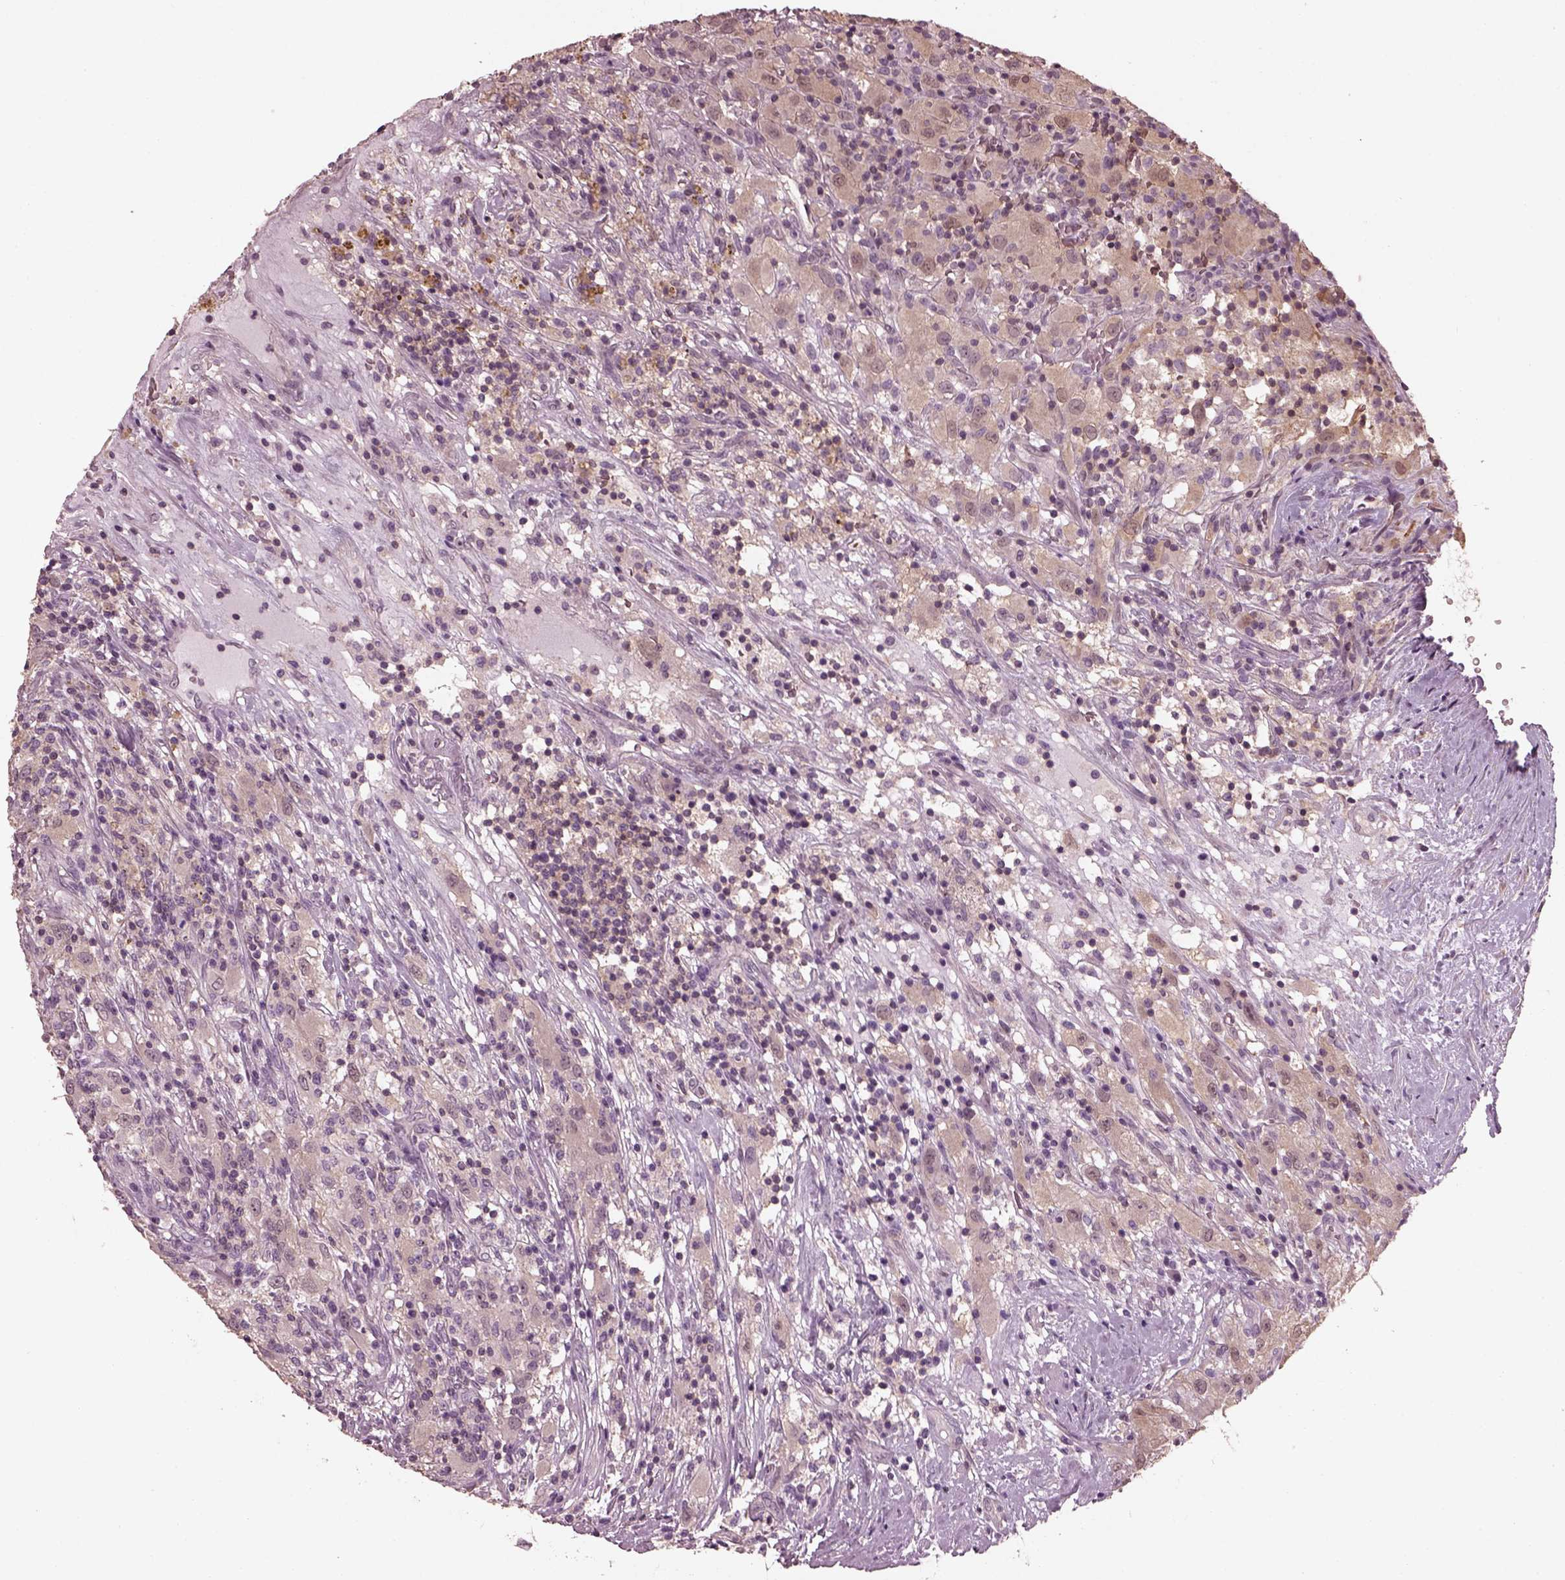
{"staining": {"intensity": "negative", "quantity": "none", "location": "none"}, "tissue": "renal cancer", "cell_type": "Tumor cells", "image_type": "cancer", "snomed": [{"axis": "morphology", "description": "Adenocarcinoma, NOS"}, {"axis": "topography", "description": "Kidney"}], "caption": "Immunohistochemical staining of human adenocarcinoma (renal) reveals no significant positivity in tumor cells.", "gene": "SRI", "patient": {"sex": "female", "age": 67}}